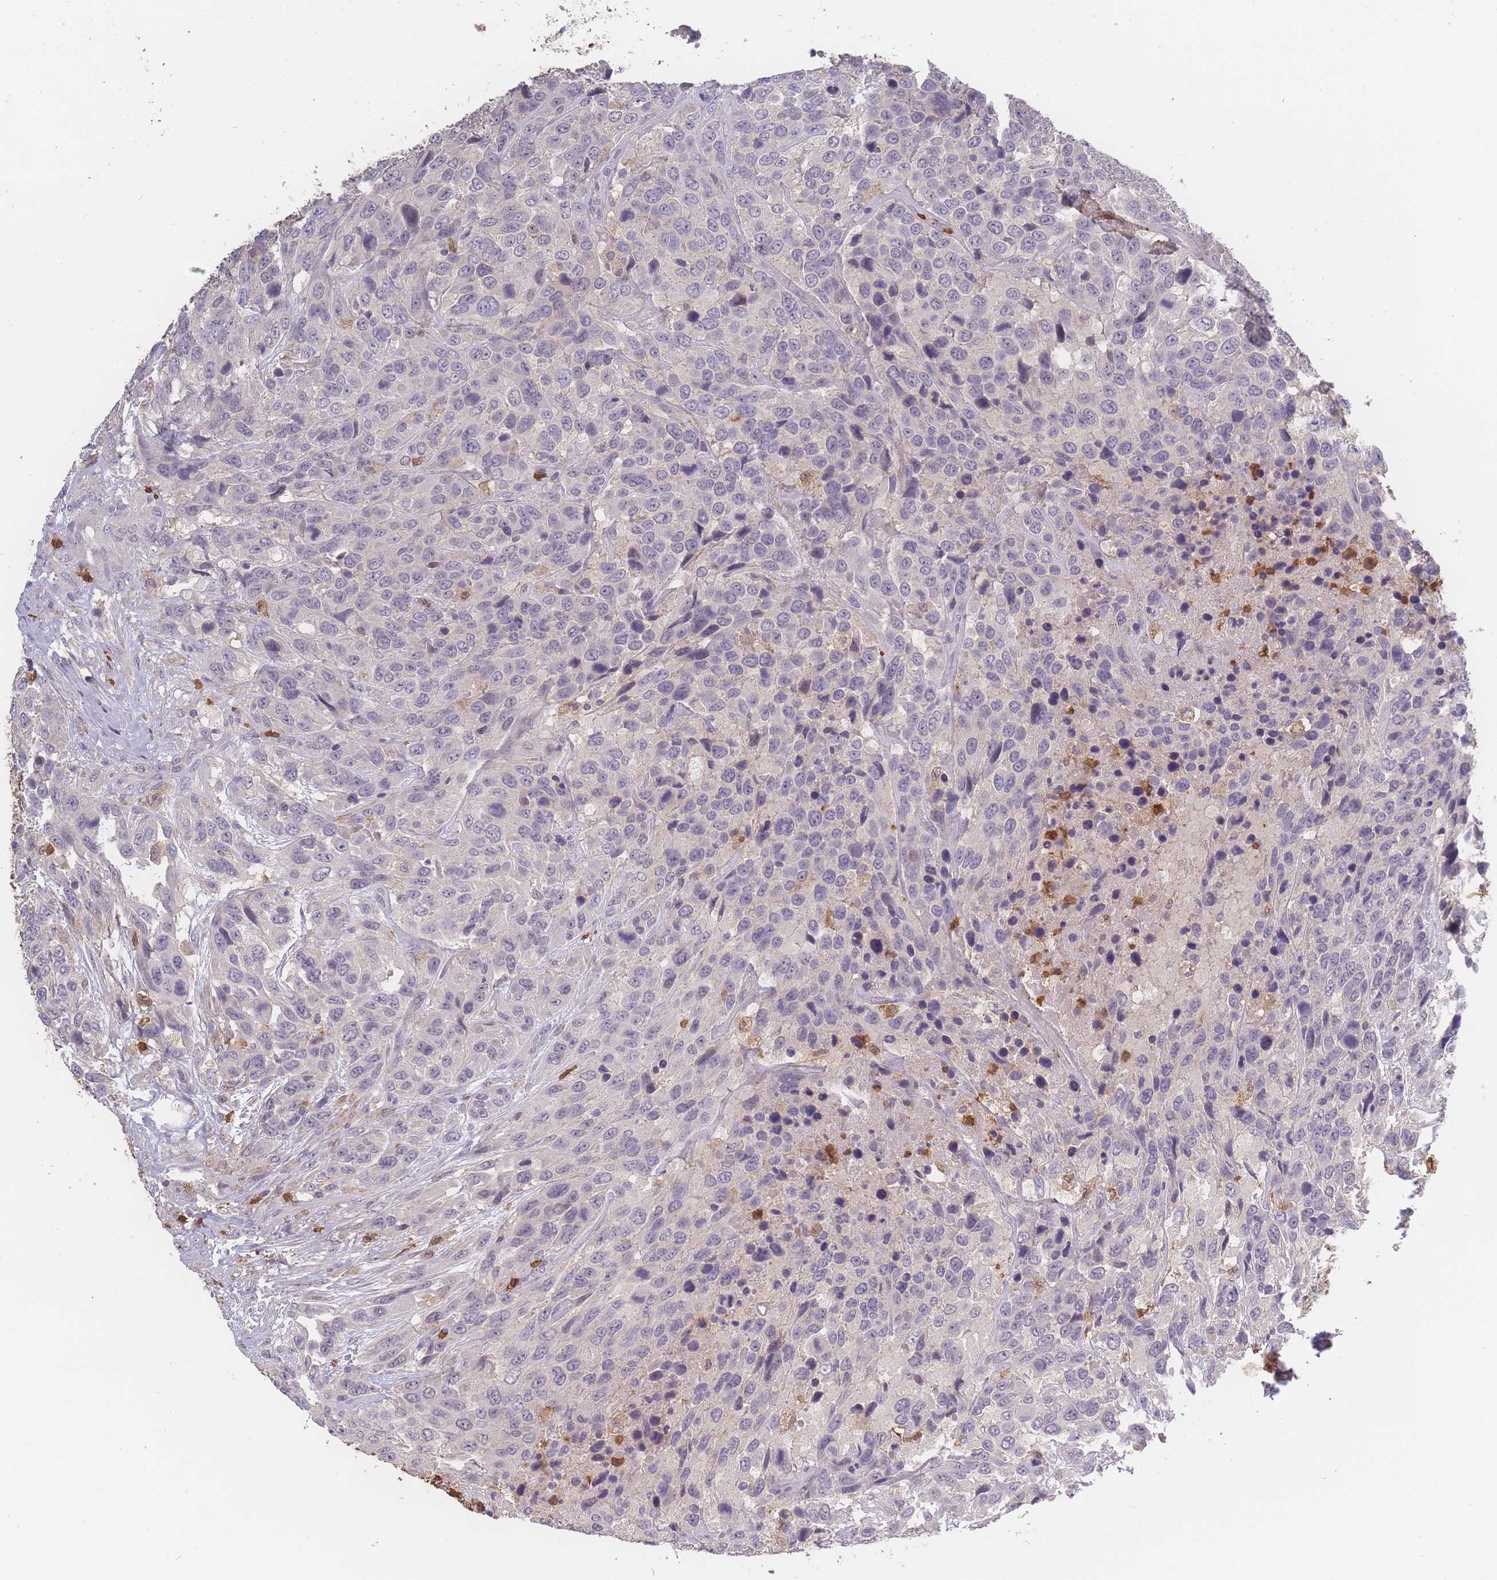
{"staining": {"intensity": "negative", "quantity": "none", "location": "none"}, "tissue": "urothelial cancer", "cell_type": "Tumor cells", "image_type": "cancer", "snomed": [{"axis": "morphology", "description": "Urothelial carcinoma, High grade"}, {"axis": "topography", "description": "Urinary bladder"}], "caption": "Immunohistochemical staining of urothelial cancer demonstrates no significant expression in tumor cells. (DAB (3,3'-diaminobenzidine) IHC, high magnification).", "gene": "BST1", "patient": {"sex": "female", "age": 70}}